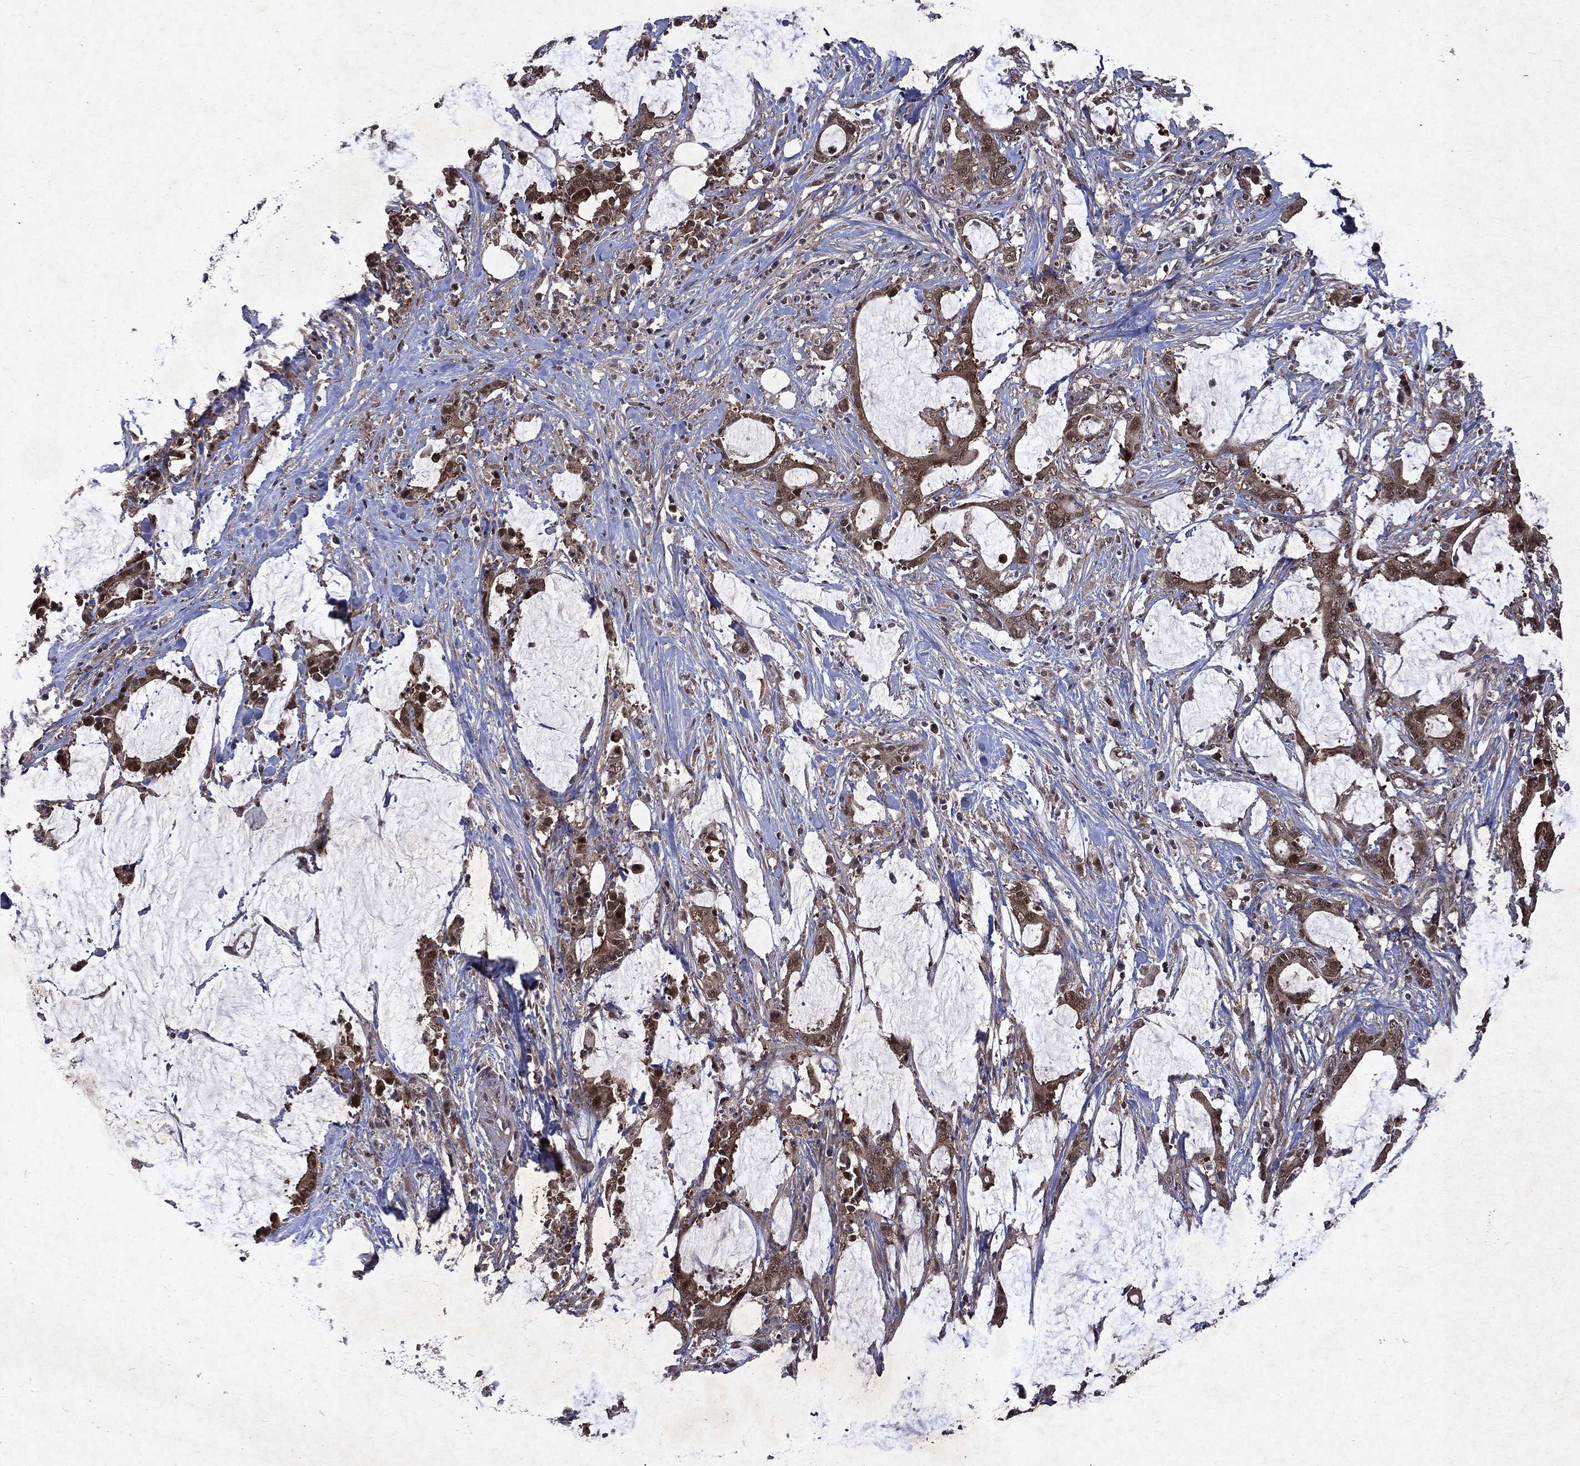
{"staining": {"intensity": "moderate", "quantity": ">75%", "location": "cytoplasmic/membranous"}, "tissue": "stomach cancer", "cell_type": "Tumor cells", "image_type": "cancer", "snomed": [{"axis": "morphology", "description": "Adenocarcinoma, NOS"}, {"axis": "topography", "description": "Stomach, upper"}], "caption": "Moderate cytoplasmic/membranous staining for a protein is identified in about >75% of tumor cells of stomach adenocarcinoma using IHC.", "gene": "MTAP", "patient": {"sex": "male", "age": 68}}